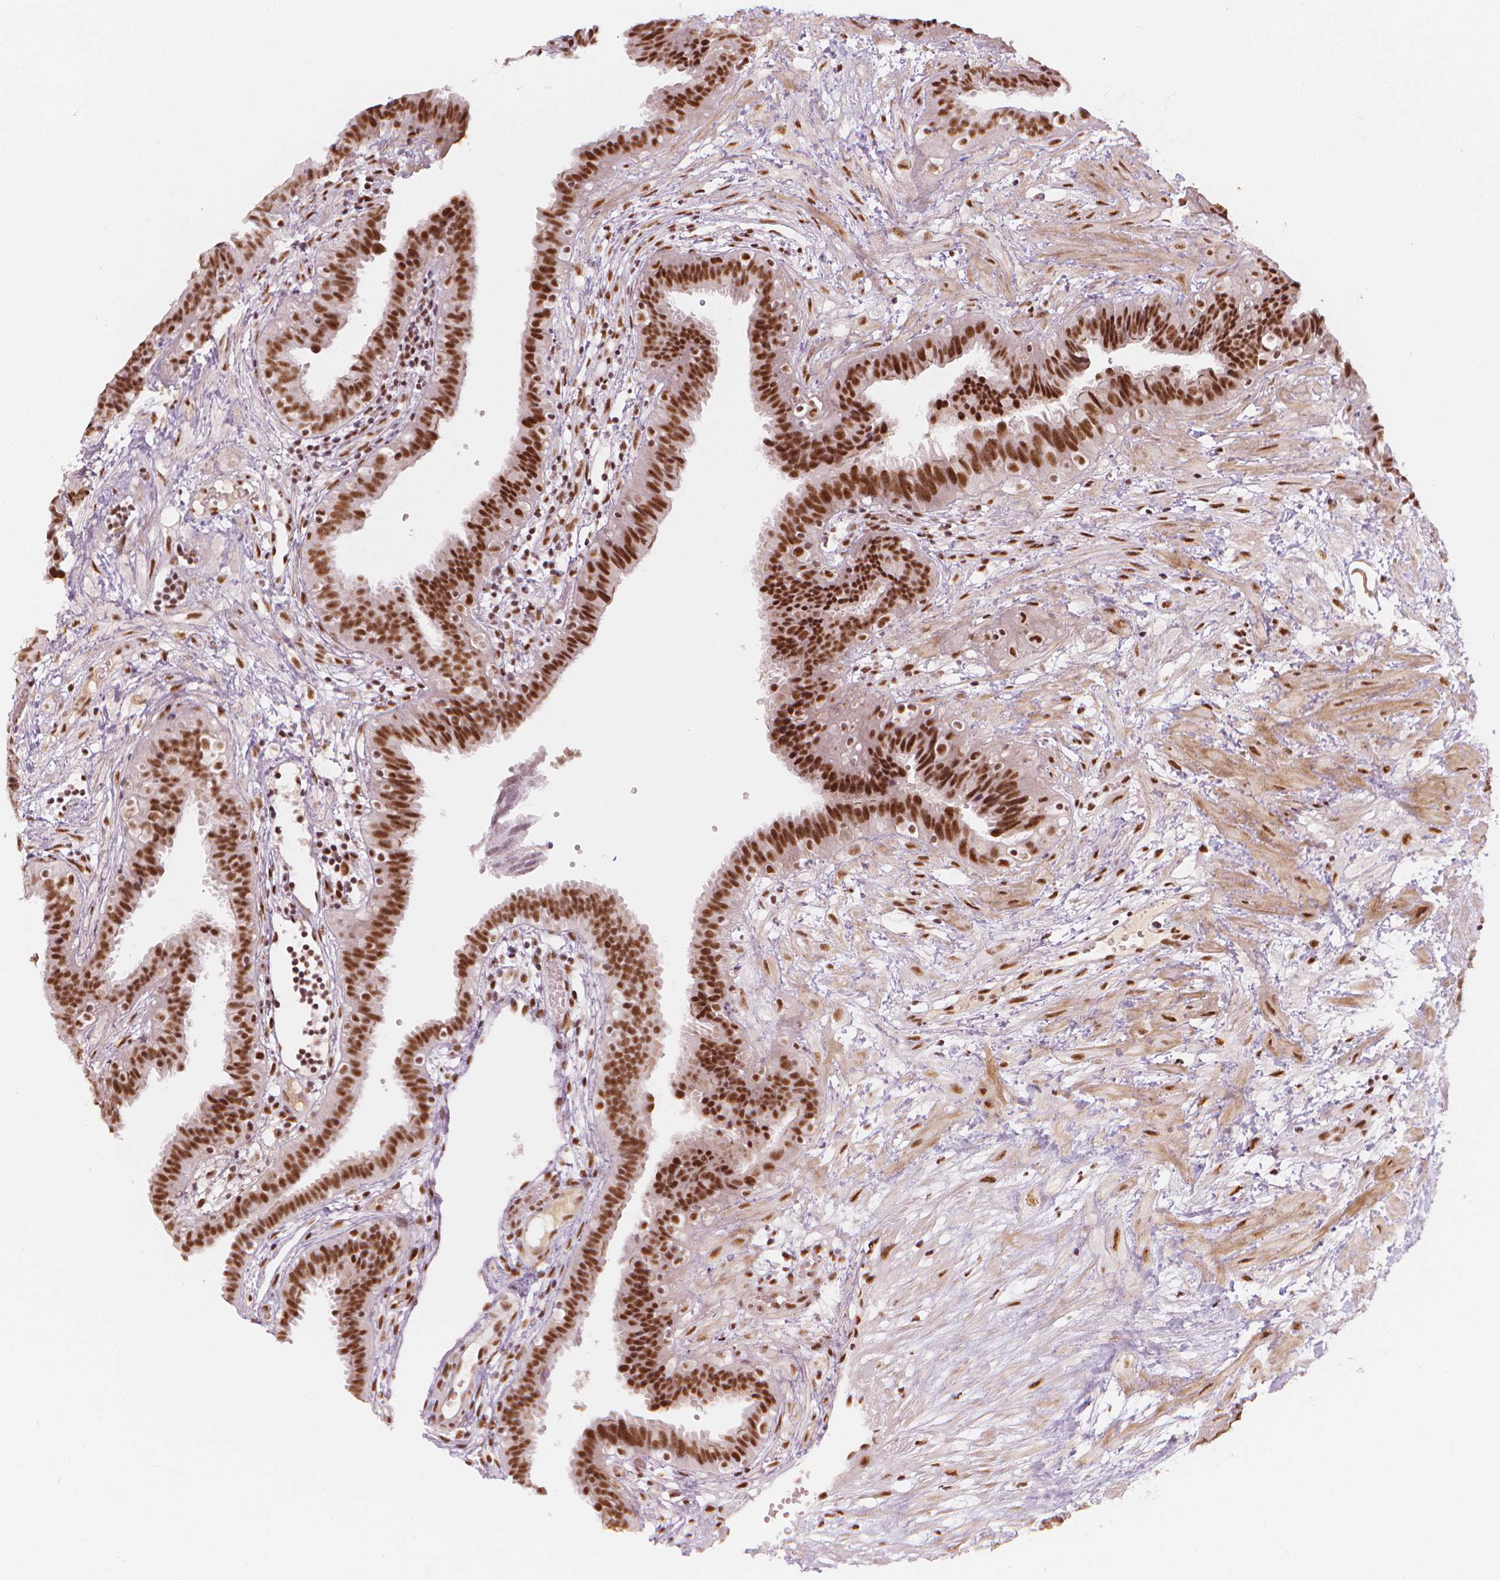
{"staining": {"intensity": "strong", "quantity": ">75%", "location": "nuclear"}, "tissue": "fallopian tube", "cell_type": "Glandular cells", "image_type": "normal", "snomed": [{"axis": "morphology", "description": "Normal tissue, NOS"}, {"axis": "topography", "description": "Fallopian tube"}], "caption": "The photomicrograph displays immunohistochemical staining of unremarkable fallopian tube. There is strong nuclear expression is present in approximately >75% of glandular cells.", "gene": "ELF2", "patient": {"sex": "female", "age": 37}}